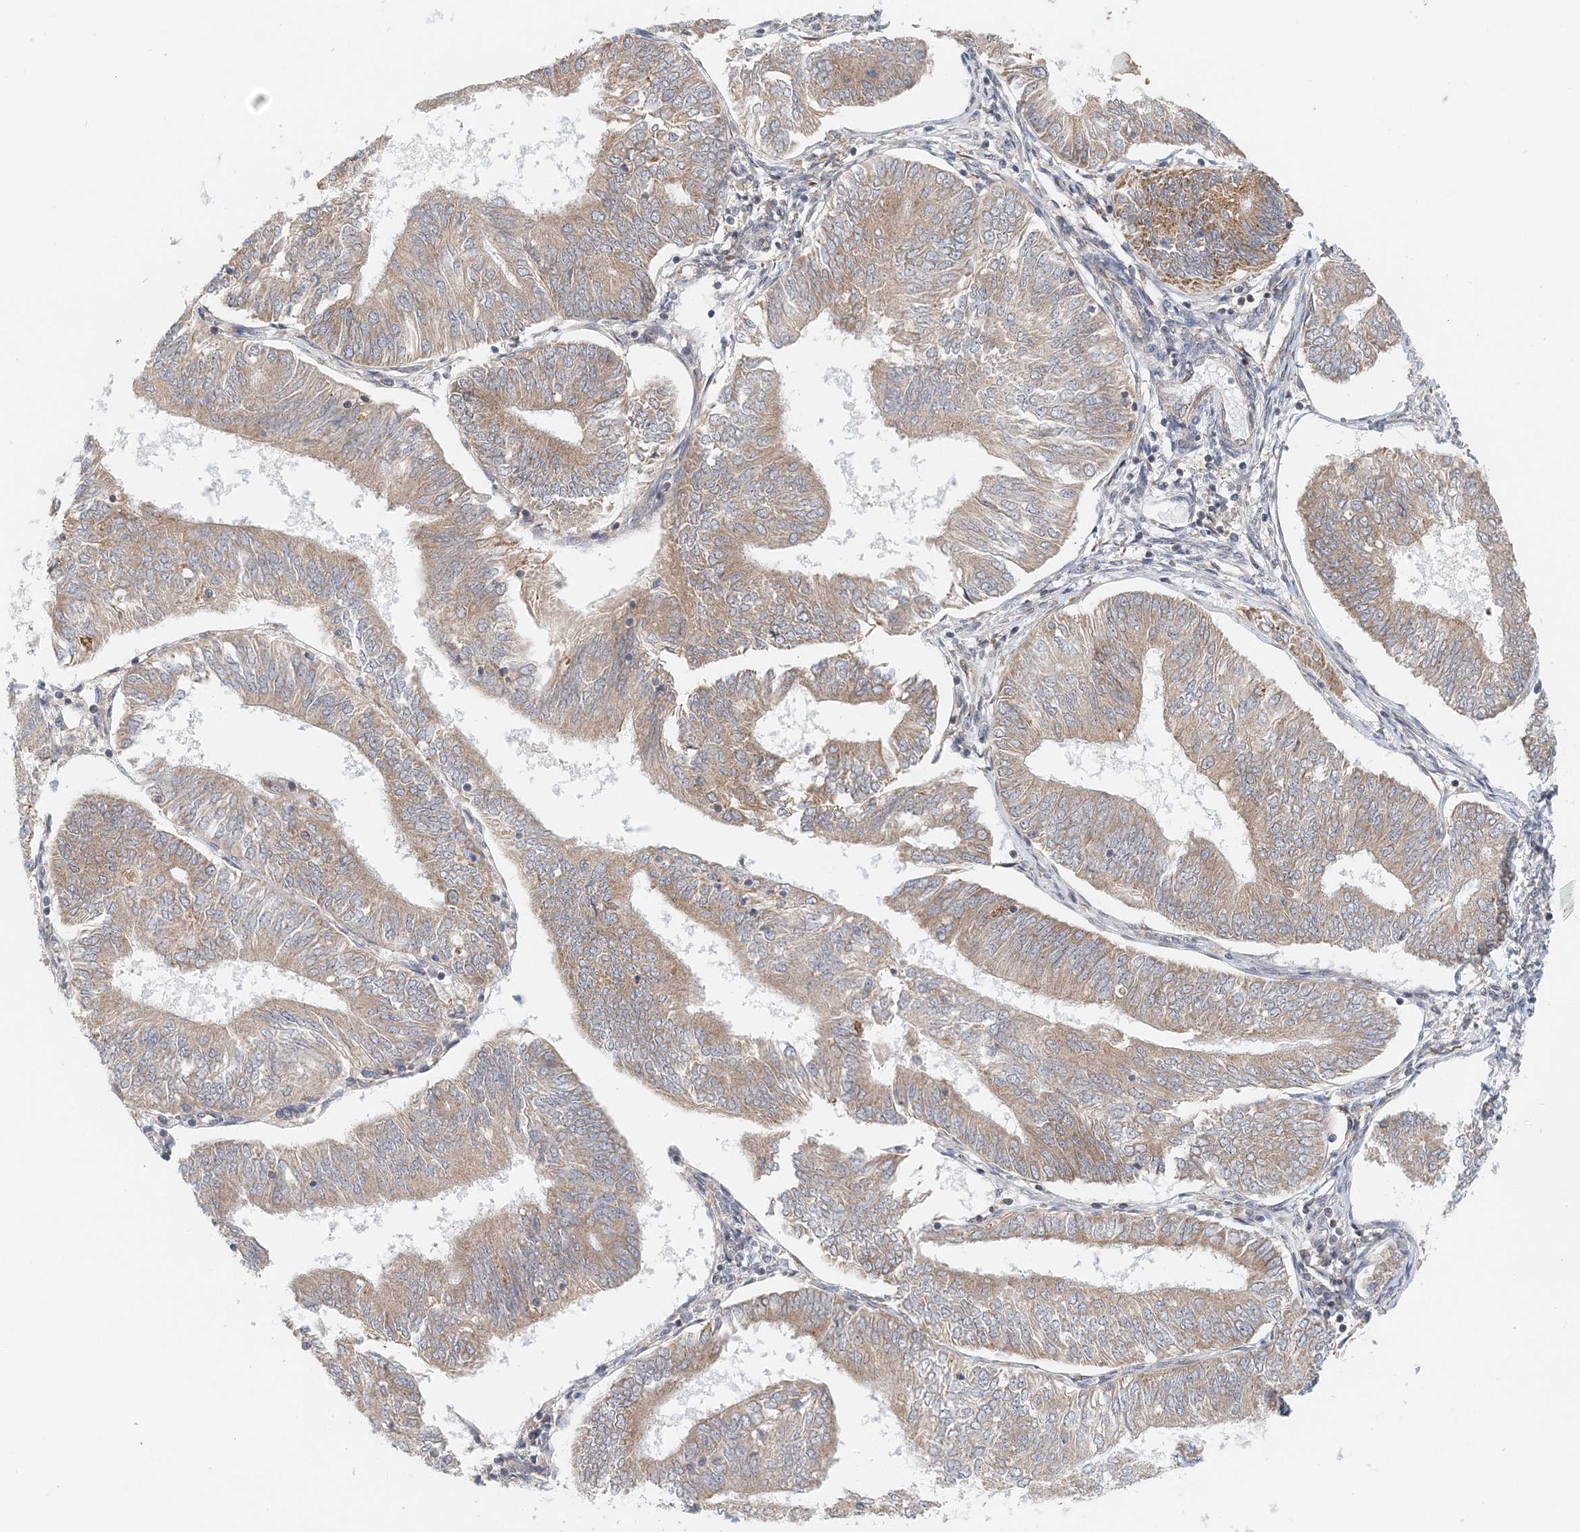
{"staining": {"intensity": "weak", "quantity": ">75%", "location": "cytoplasmic/membranous"}, "tissue": "endometrial cancer", "cell_type": "Tumor cells", "image_type": "cancer", "snomed": [{"axis": "morphology", "description": "Adenocarcinoma, NOS"}, {"axis": "topography", "description": "Endometrium"}], "caption": "Tumor cells show low levels of weak cytoplasmic/membranous expression in about >75% of cells in endometrial adenocarcinoma. The staining was performed using DAB, with brown indicating positive protein expression. Nuclei are stained blue with hematoxylin.", "gene": "PCYOX1L", "patient": {"sex": "female", "age": 58}}